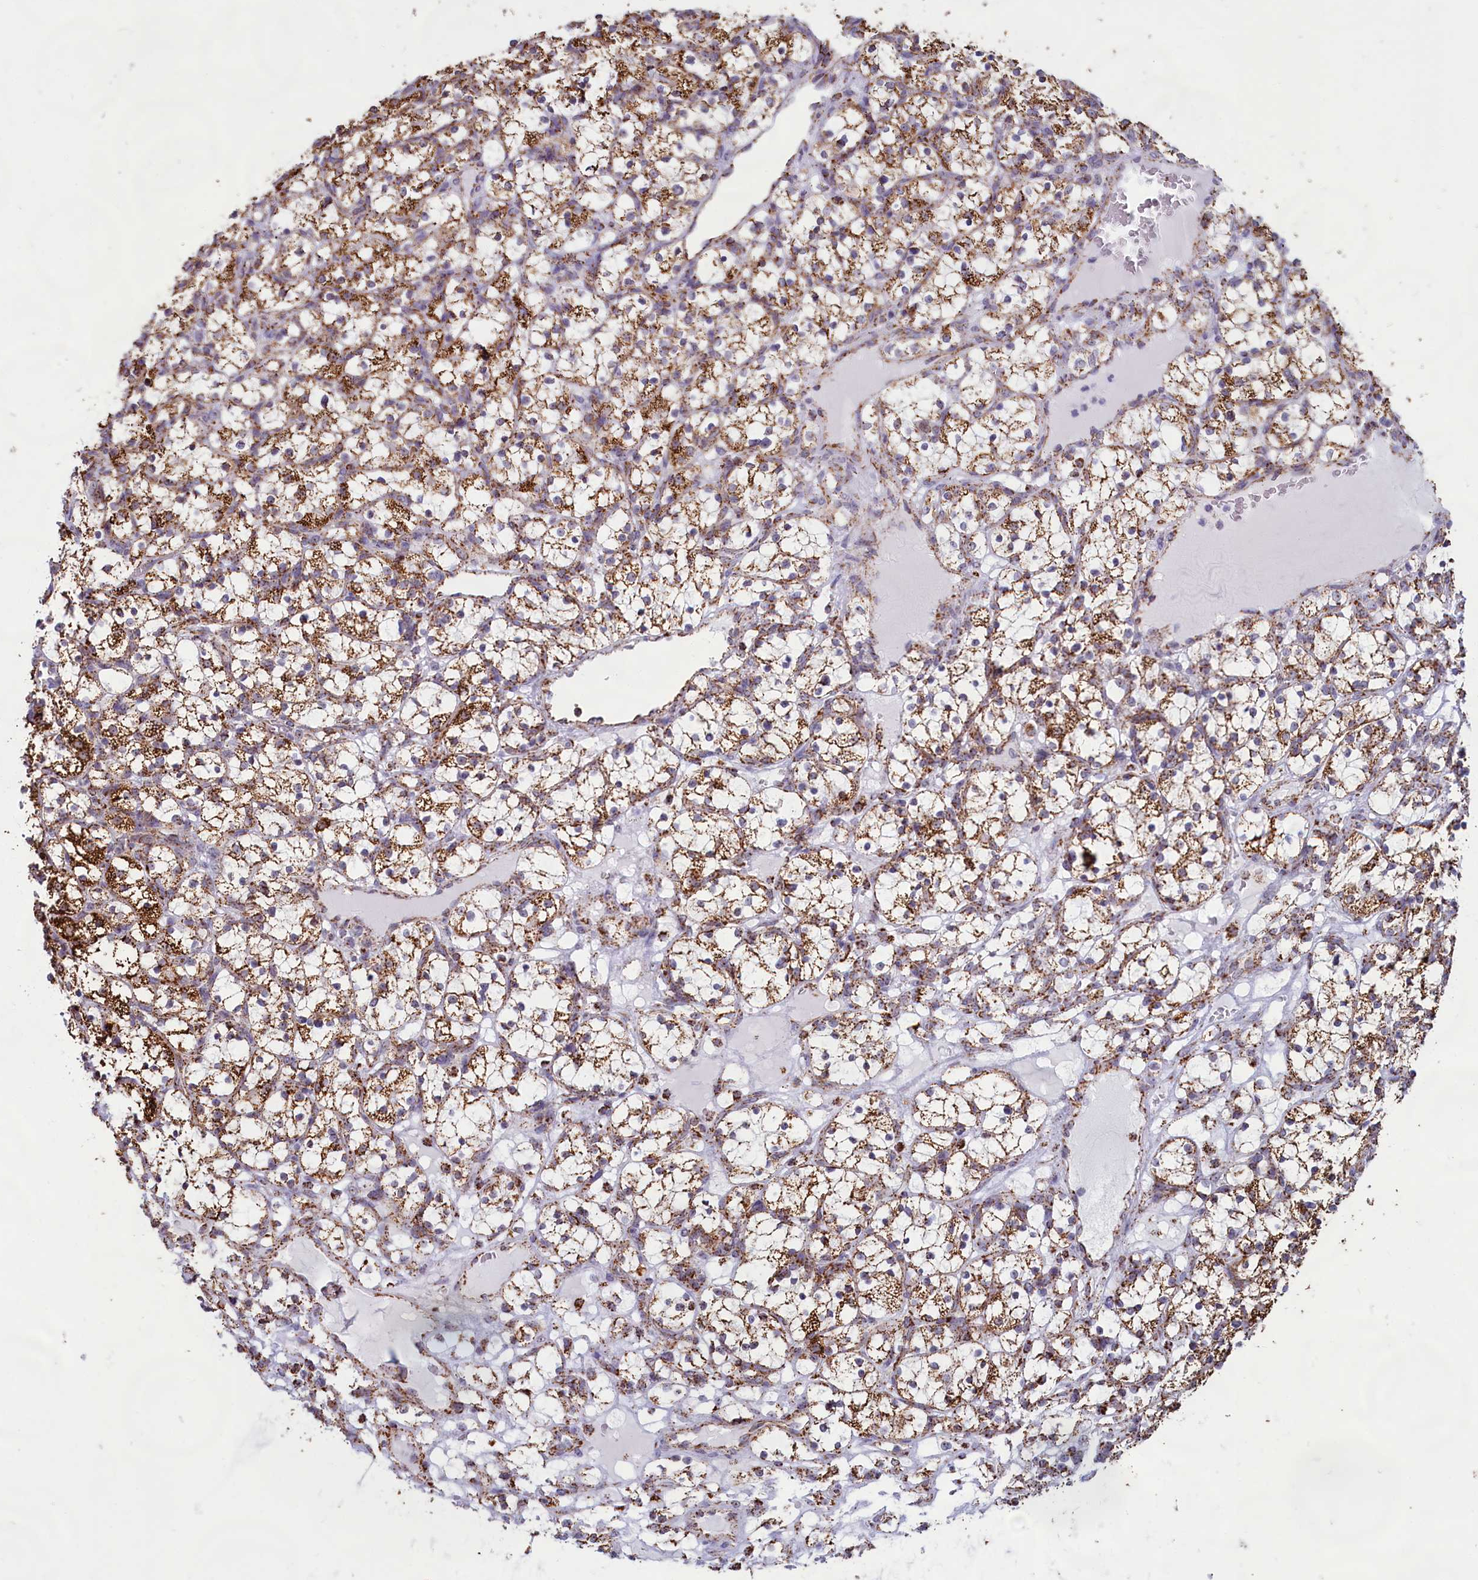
{"staining": {"intensity": "moderate", "quantity": ">75%", "location": "cytoplasmic/membranous"}, "tissue": "renal cancer", "cell_type": "Tumor cells", "image_type": "cancer", "snomed": [{"axis": "morphology", "description": "Adenocarcinoma, NOS"}, {"axis": "topography", "description": "Kidney"}], "caption": "DAB immunohistochemical staining of renal cancer demonstrates moderate cytoplasmic/membranous protein staining in about >75% of tumor cells. The staining was performed using DAB (3,3'-diaminobenzidine), with brown indicating positive protein expression. Nuclei are stained blue with hematoxylin.", "gene": "C1D", "patient": {"sex": "female", "age": 69}}